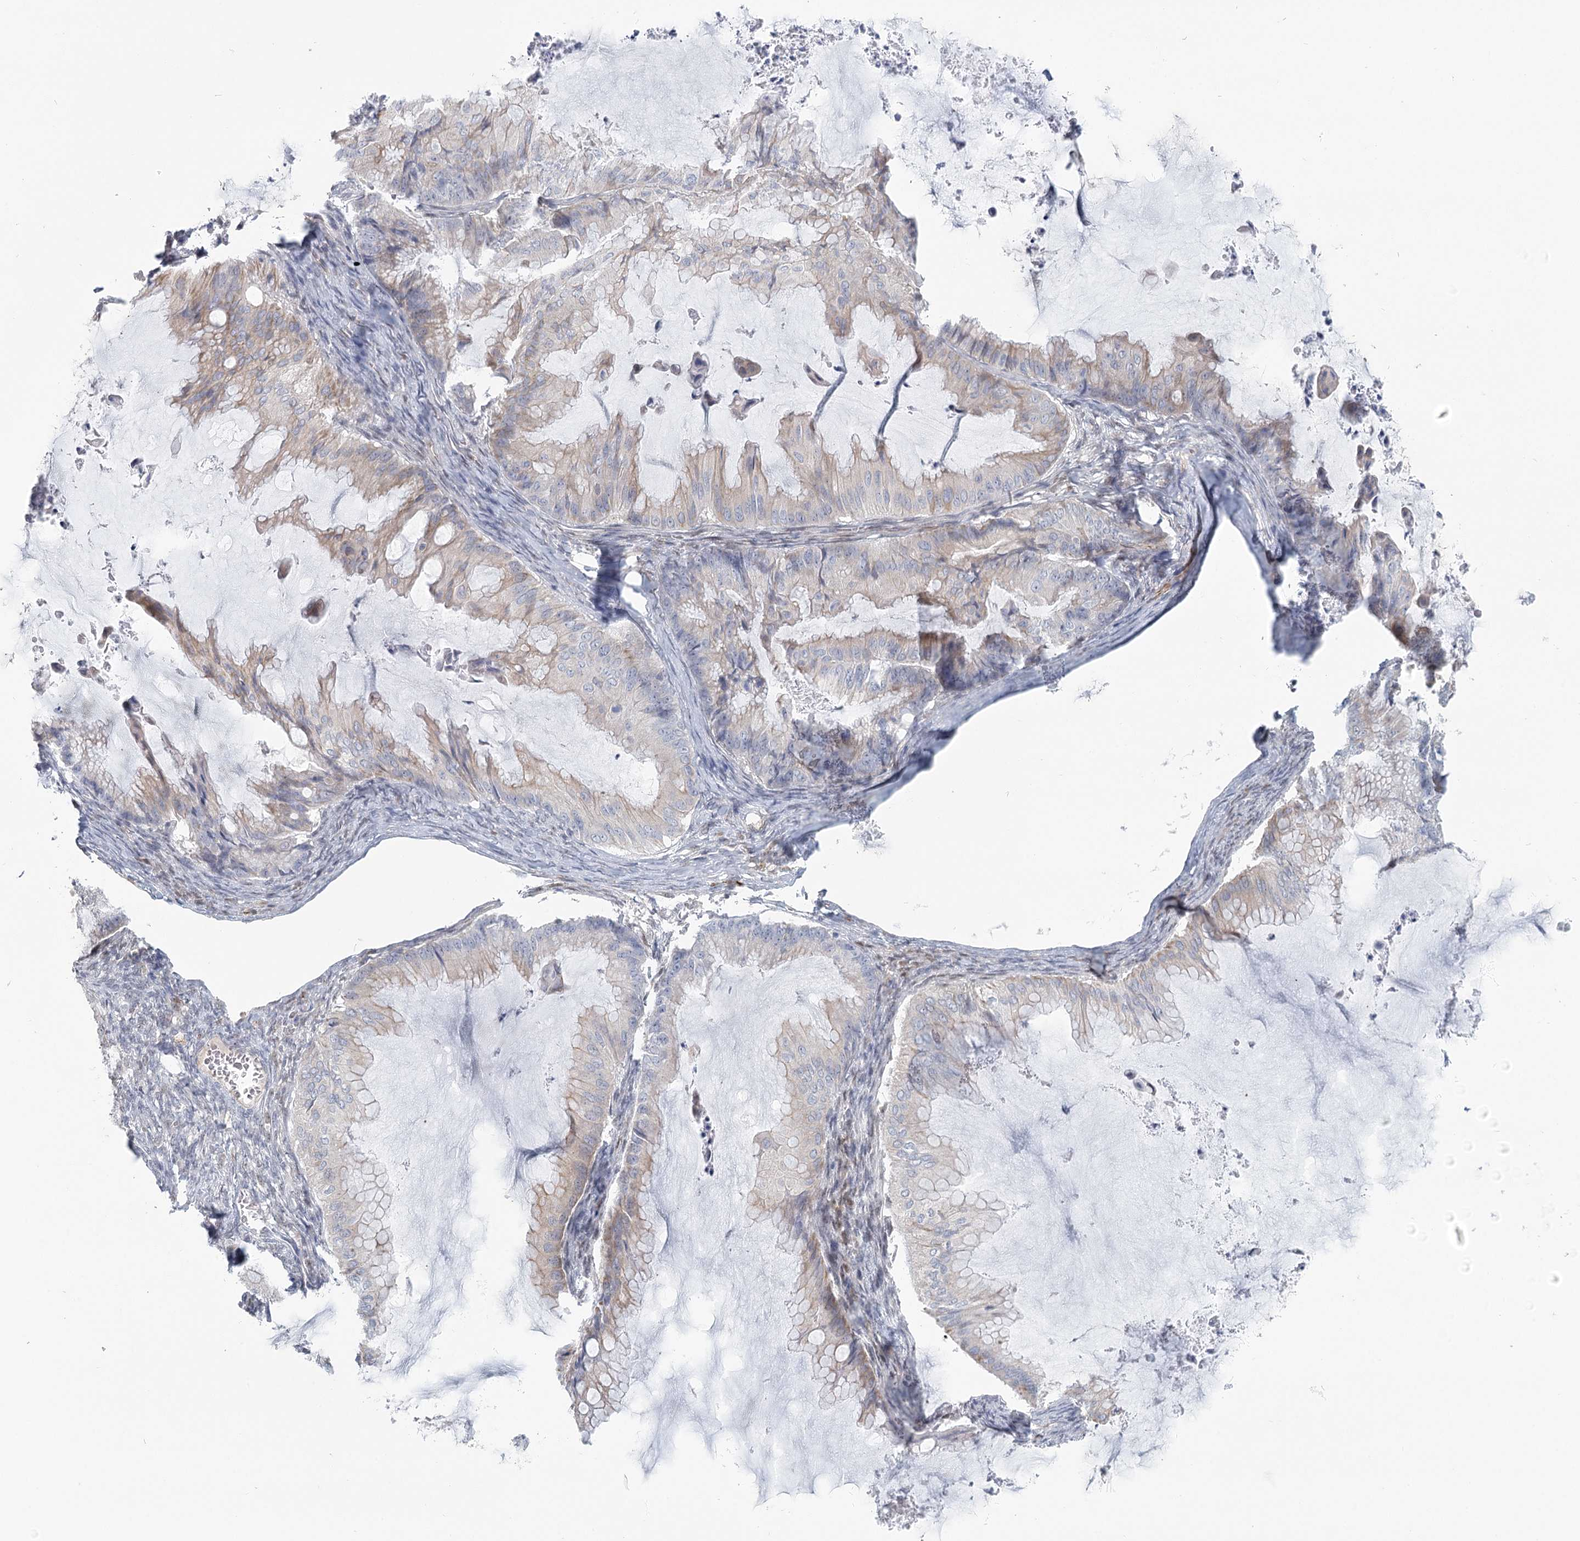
{"staining": {"intensity": "weak", "quantity": "25%-75%", "location": "cytoplasmic/membranous"}, "tissue": "ovarian cancer", "cell_type": "Tumor cells", "image_type": "cancer", "snomed": [{"axis": "morphology", "description": "Cystadenocarcinoma, mucinous, NOS"}, {"axis": "topography", "description": "Ovary"}], "caption": "Weak cytoplasmic/membranous positivity for a protein is present in approximately 25%-75% of tumor cells of ovarian cancer (mucinous cystadenocarcinoma) using immunohistochemistry (IHC).", "gene": "USP11", "patient": {"sex": "female", "age": 71}}